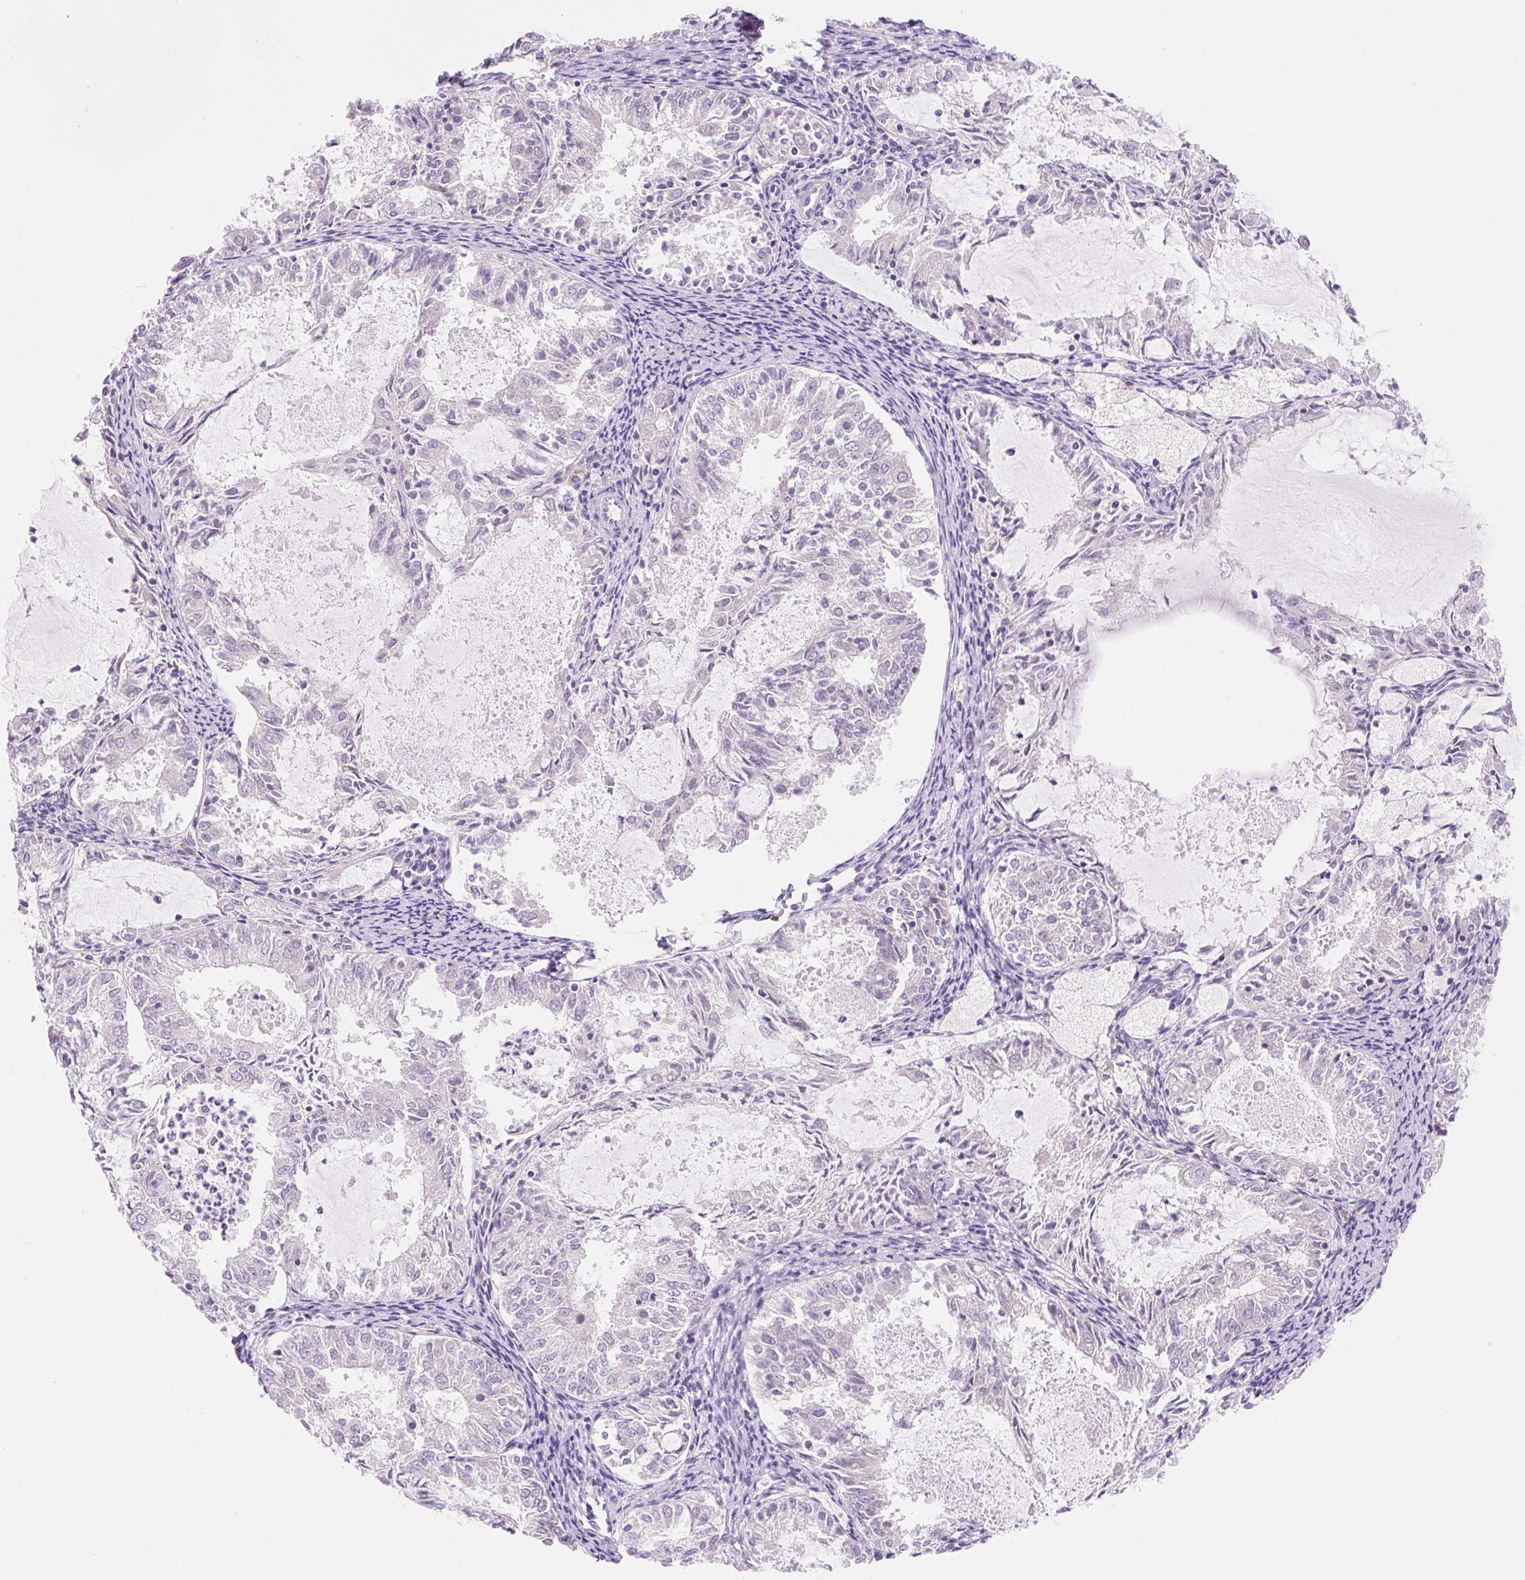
{"staining": {"intensity": "negative", "quantity": "none", "location": "none"}, "tissue": "endometrial cancer", "cell_type": "Tumor cells", "image_type": "cancer", "snomed": [{"axis": "morphology", "description": "Adenocarcinoma, NOS"}, {"axis": "topography", "description": "Endometrium"}], "caption": "High magnification brightfield microscopy of endometrial cancer (adenocarcinoma) stained with DAB (3,3'-diaminobenzidine) (brown) and counterstained with hematoxylin (blue): tumor cells show no significant positivity.", "gene": "CELF6", "patient": {"sex": "female", "age": 57}}